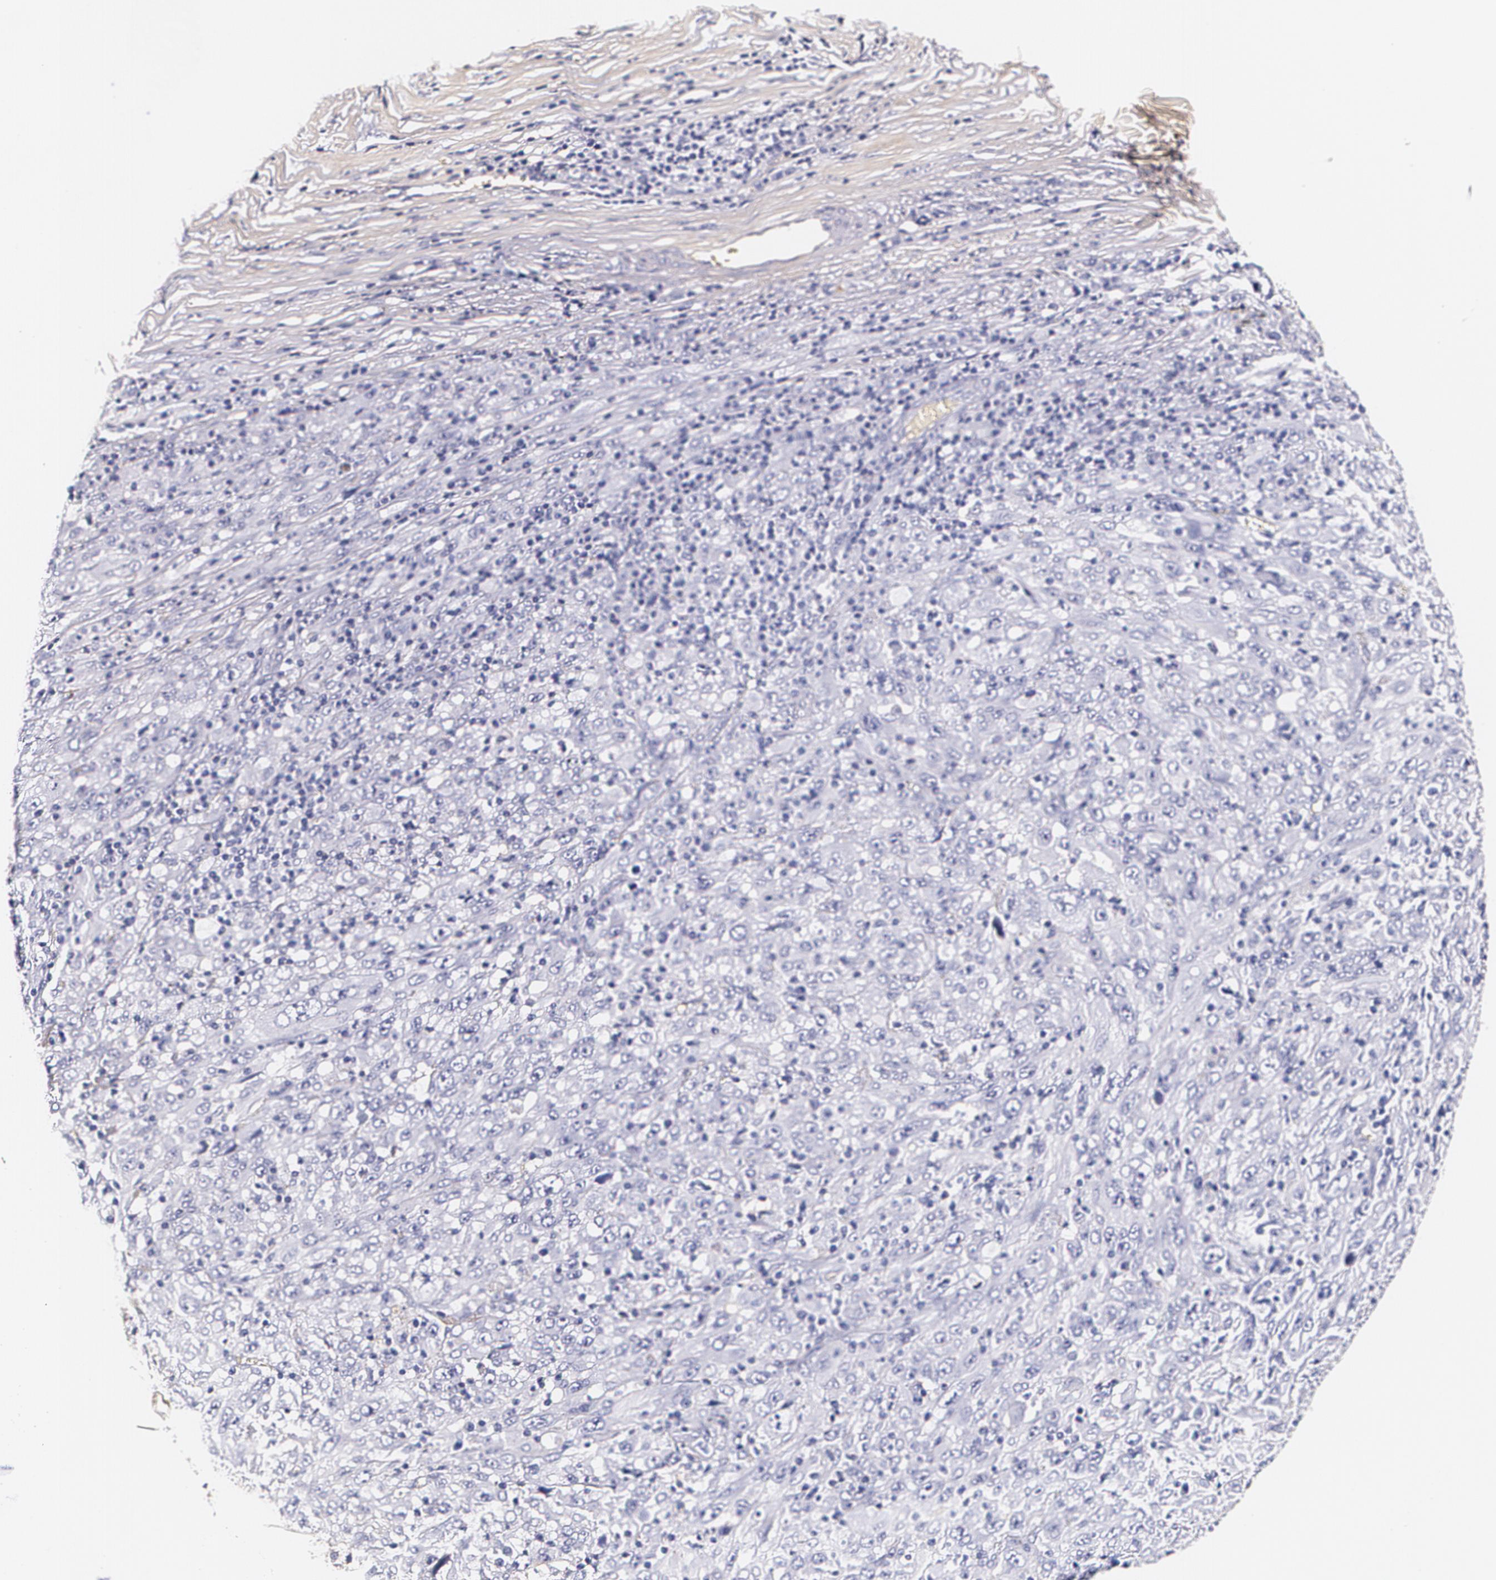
{"staining": {"intensity": "negative", "quantity": "none", "location": "none"}, "tissue": "melanoma", "cell_type": "Tumor cells", "image_type": "cancer", "snomed": [{"axis": "morphology", "description": "Malignant melanoma, Metastatic site"}, {"axis": "topography", "description": "Skin"}], "caption": "The histopathology image displays no staining of tumor cells in malignant melanoma (metastatic site). The staining was performed using DAB (3,3'-diaminobenzidine) to visualize the protein expression in brown, while the nuclei were stained in blue with hematoxylin (Magnification: 20x).", "gene": "TTR", "patient": {"sex": "female", "age": 56}}